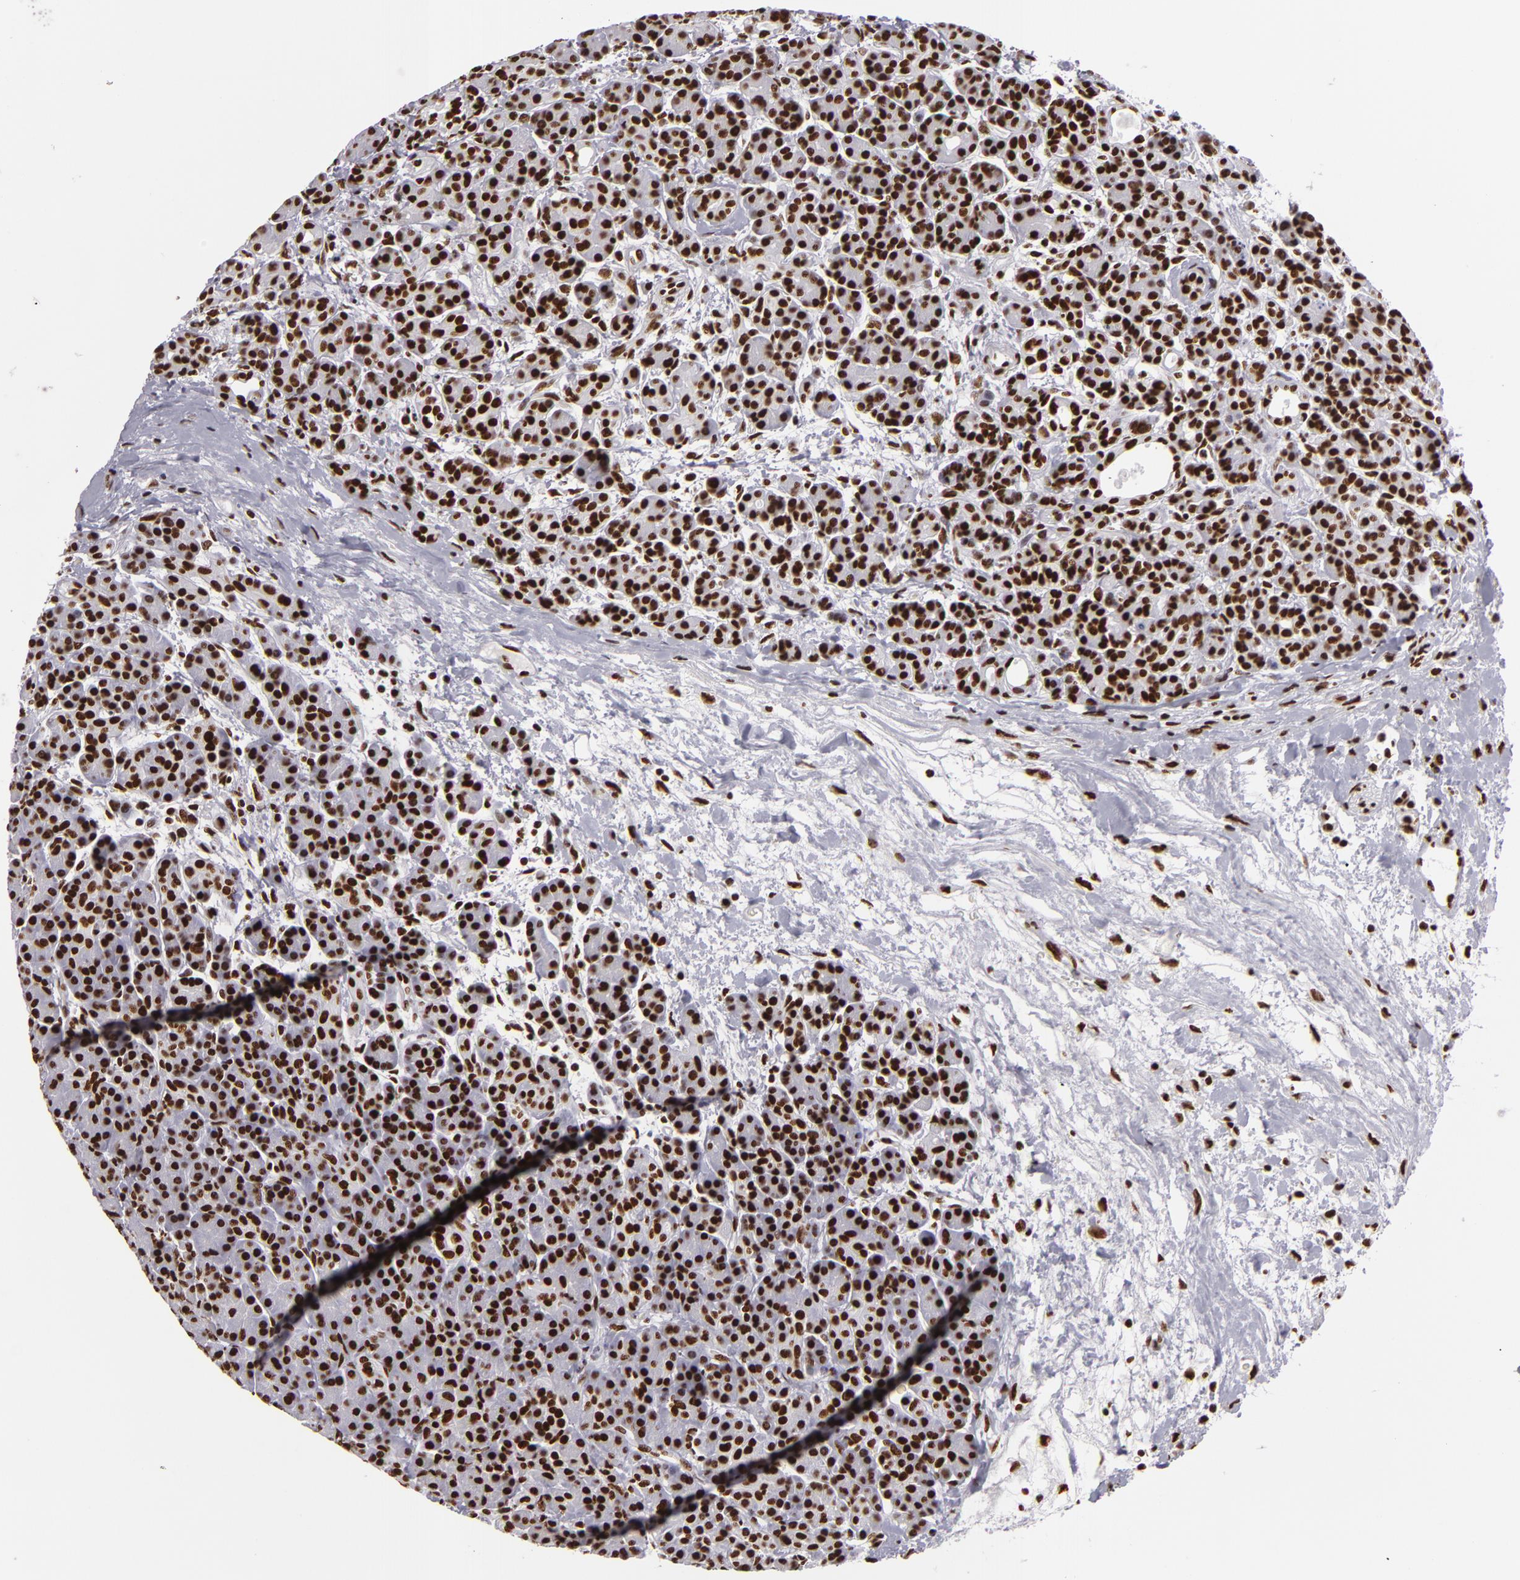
{"staining": {"intensity": "strong", "quantity": ">75%", "location": "nuclear"}, "tissue": "pancreas", "cell_type": "Exocrine glandular cells", "image_type": "normal", "snomed": [{"axis": "morphology", "description": "Normal tissue, NOS"}, {"axis": "topography", "description": "Pancreas"}], "caption": "The micrograph shows staining of normal pancreas, revealing strong nuclear protein positivity (brown color) within exocrine glandular cells.", "gene": "SAFB", "patient": {"sex": "female", "age": 77}}